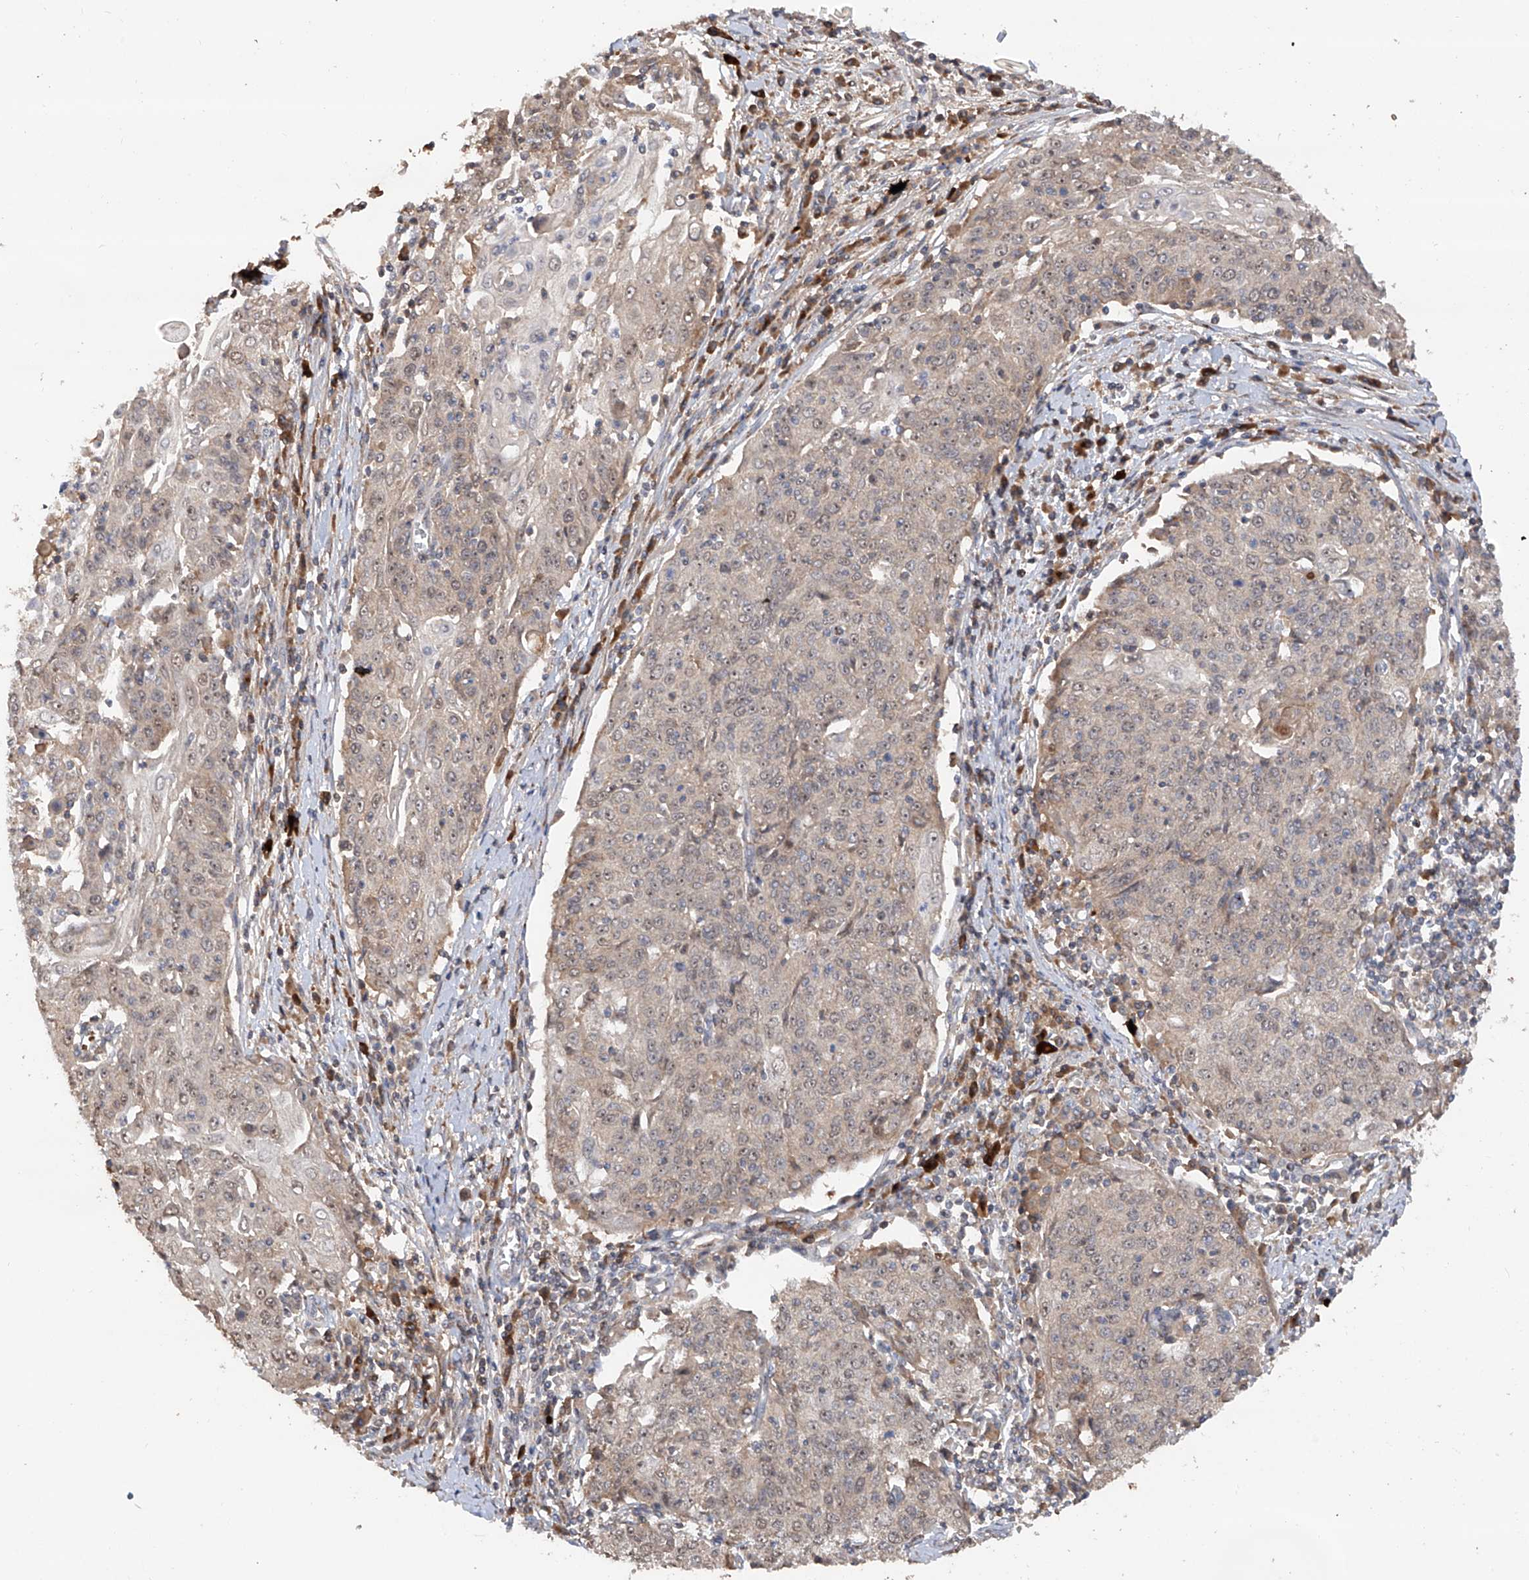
{"staining": {"intensity": "weak", "quantity": "<25%", "location": "cytoplasmic/membranous"}, "tissue": "cervical cancer", "cell_type": "Tumor cells", "image_type": "cancer", "snomed": [{"axis": "morphology", "description": "Squamous cell carcinoma, NOS"}, {"axis": "topography", "description": "Cervix"}], "caption": "This is an IHC image of human cervical cancer. There is no expression in tumor cells.", "gene": "EDN1", "patient": {"sex": "female", "age": 48}}